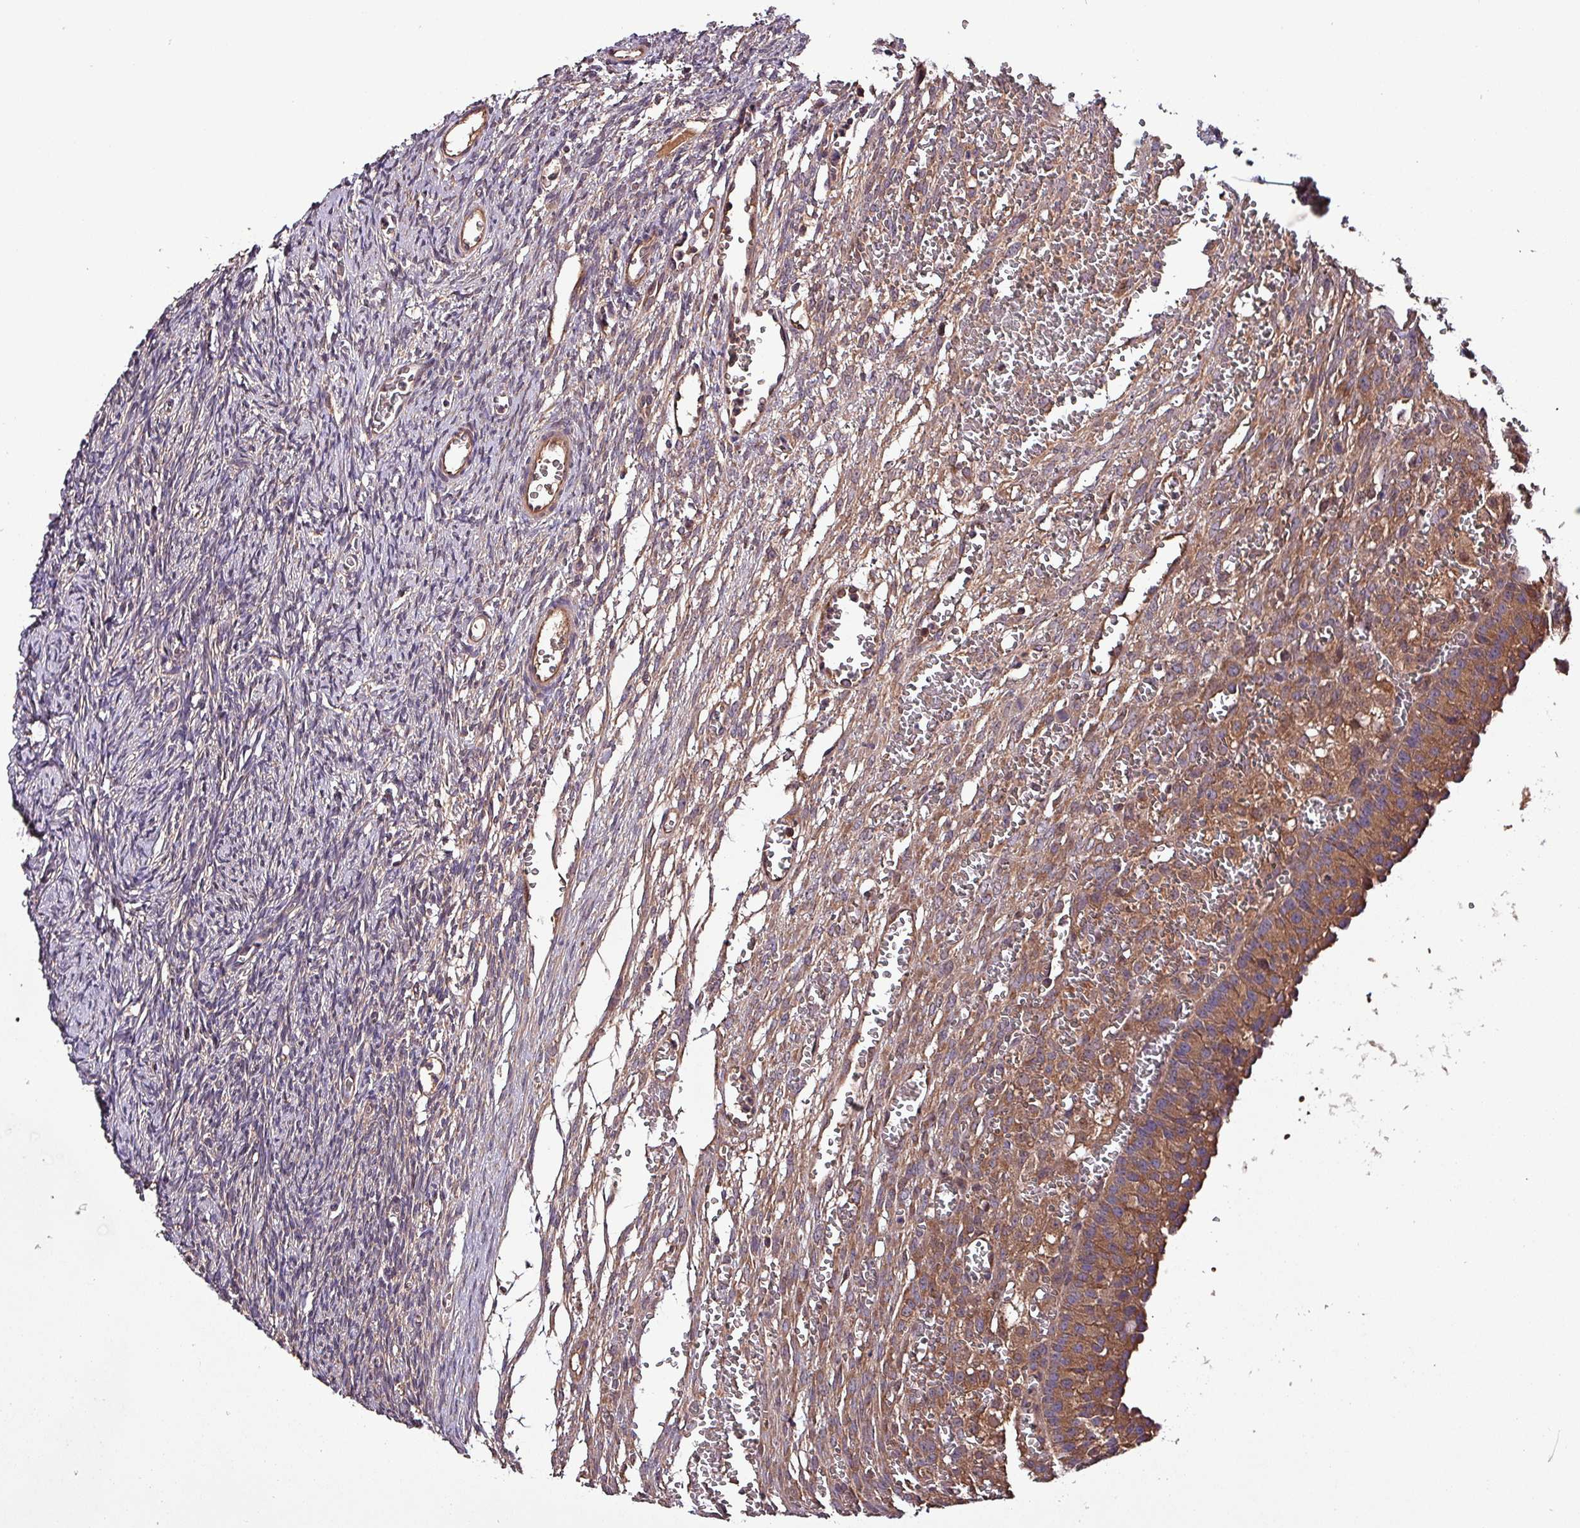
{"staining": {"intensity": "moderate", "quantity": "<25%", "location": "cytoplasmic/membranous"}, "tissue": "ovary", "cell_type": "Ovarian stroma cells", "image_type": "normal", "snomed": [{"axis": "morphology", "description": "Normal tissue, NOS"}, {"axis": "topography", "description": "Ovary"}], "caption": "Moderate cytoplasmic/membranous protein expression is present in about <25% of ovarian stroma cells in ovary. Immunohistochemistry stains the protein of interest in brown and the nuclei are stained blue.", "gene": "PAFAH1B2", "patient": {"sex": "female", "age": 39}}